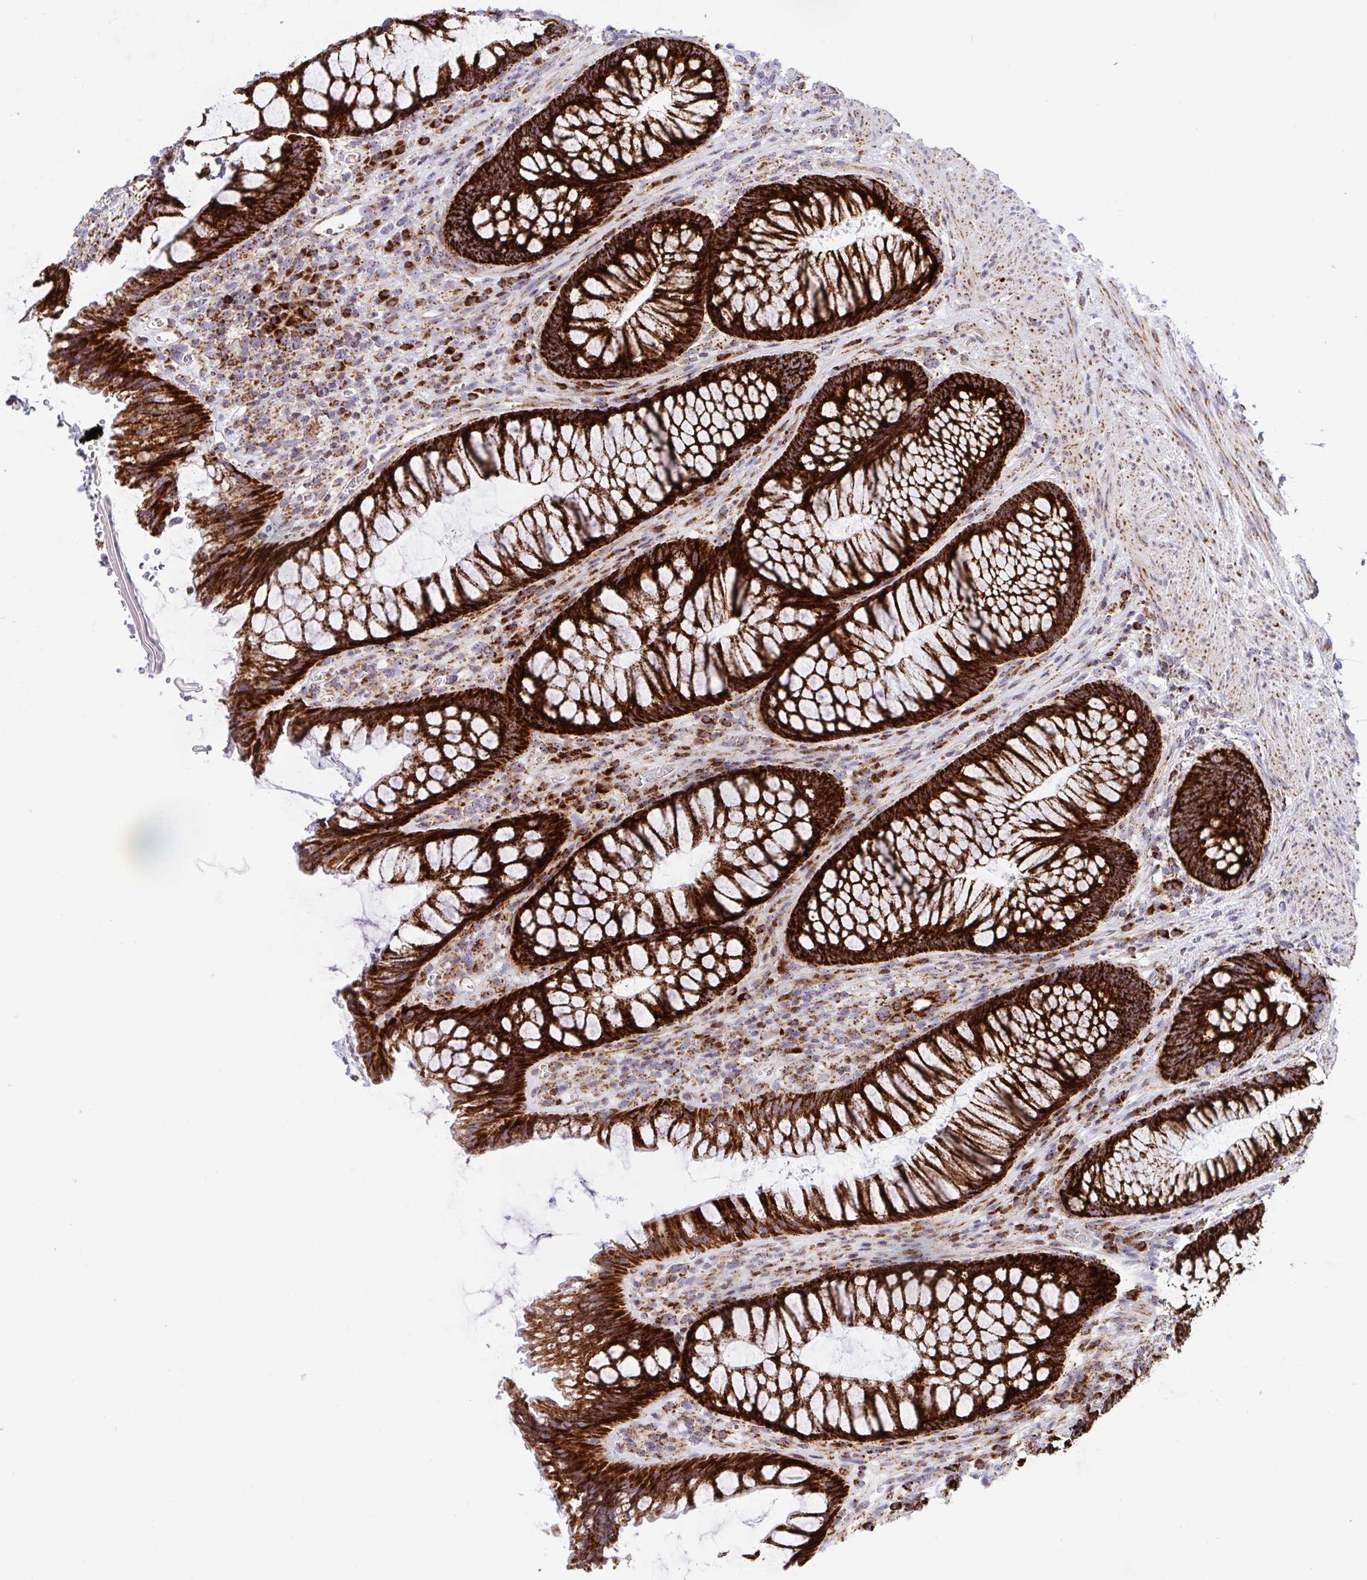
{"staining": {"intensity": "strong", "quantity": ">75%", "location": "cytoplasmic/membranous"}, "tissue": "rectum", "cell_type": "Glandular cells", "image_type": "normal", "snomed": [{"axis": "morphology", "description": "Normal tissue, NOS"}, {"axis": "topography", "description": "Rectum"}], "caption": "IHC histopathology image of benign human rectum stained for a protein (brown), which exhibits high levels of strong cytoplasmic/membranous expression in approximately >75% of glandular cells.", "gene": "ATP5MJ", "patient": {"sex": "male", "age": 53}}